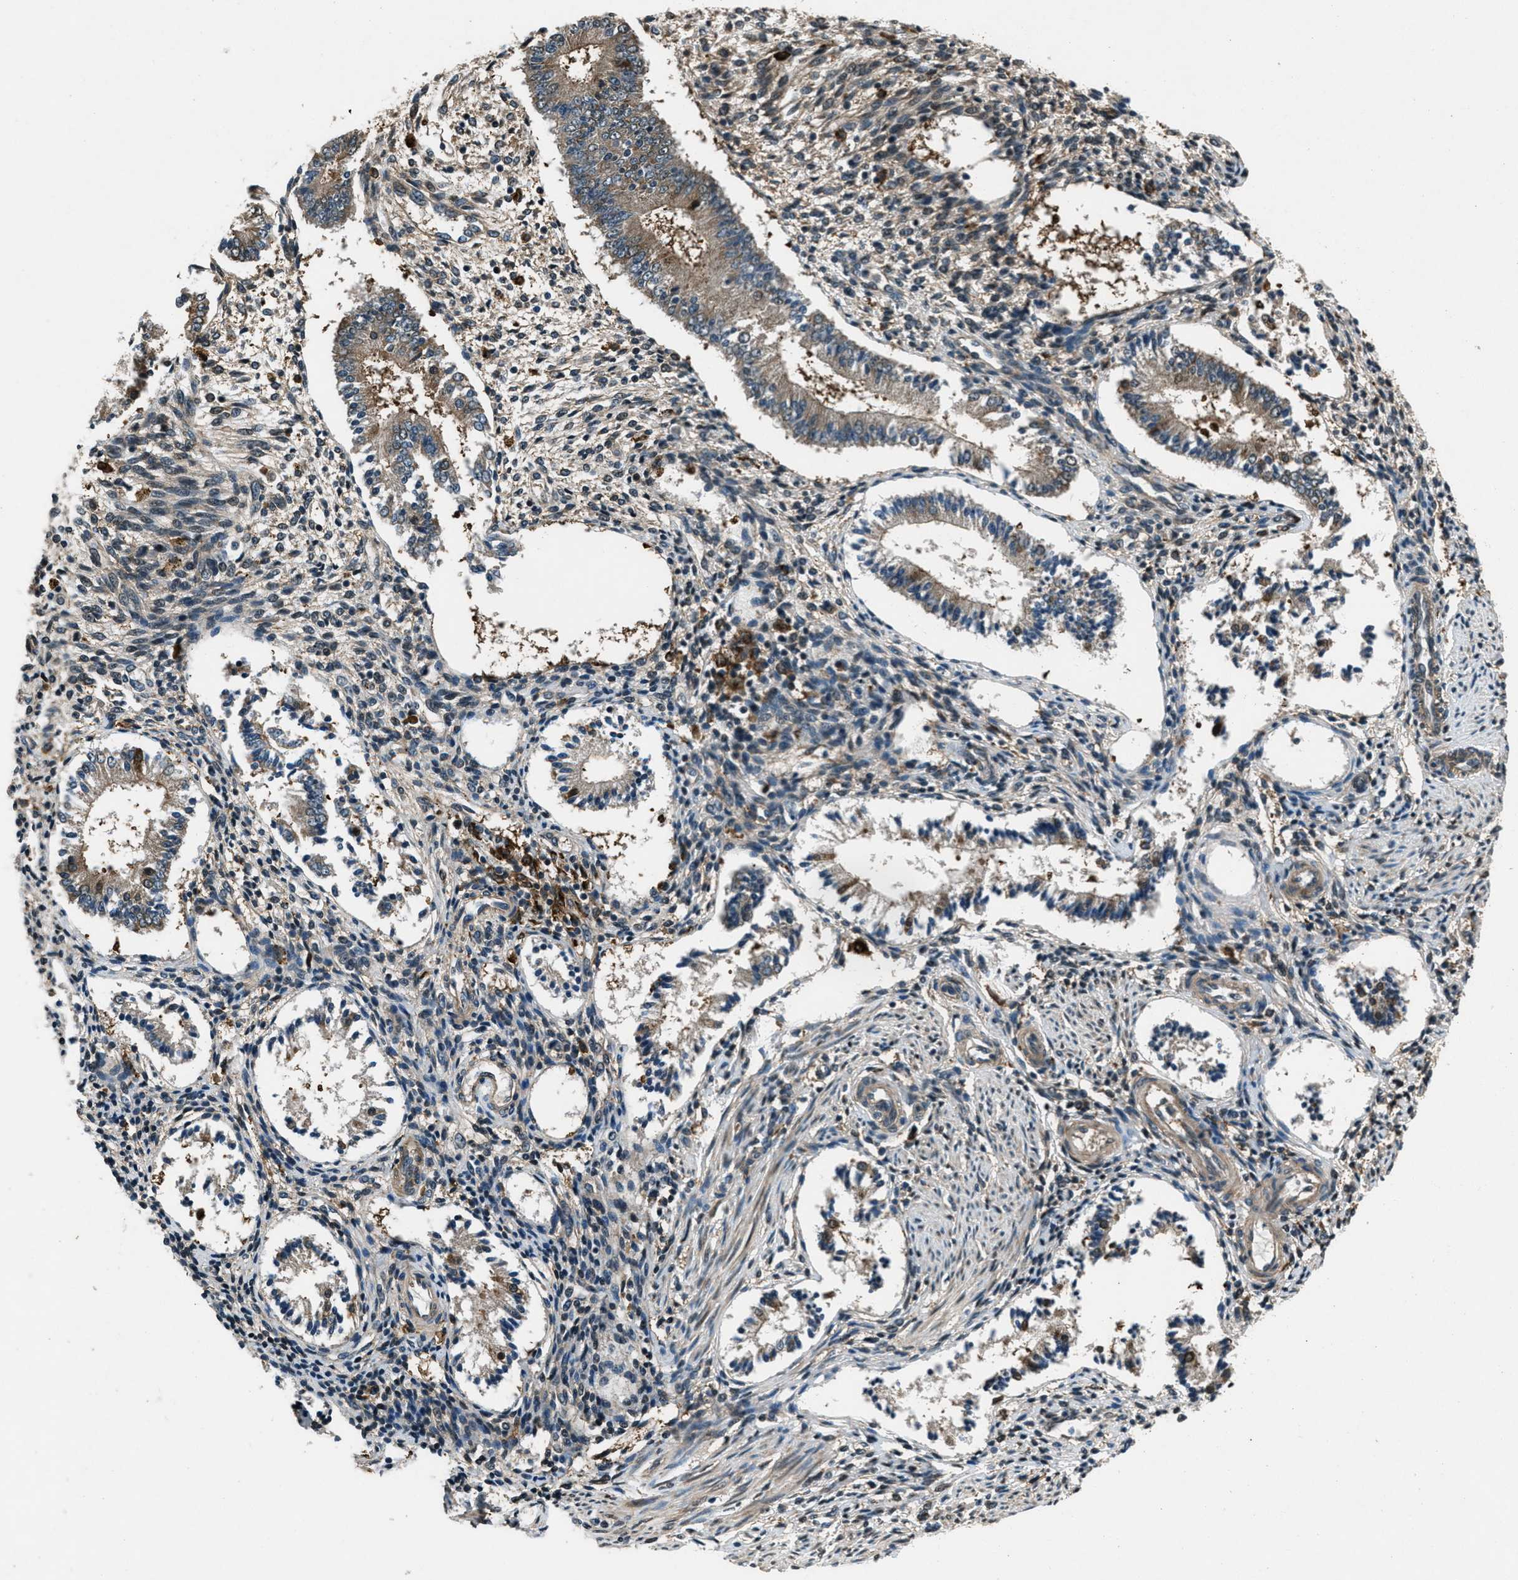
{"staining": {"intensity": "weak", "quantity": "25%-75%", "location": "cytoplasmic/membranous"}, "tissue": "endometrium", "cell_type": "Cells in endometrial stroma", "image_type": "normal", "snomed": [{"axis": "morphology", "description": "Normal tissue, NOS"}, {"axis": "topography", "description": "Endometrium"}], "caption": "Unremarkable endometrium displays weak cytoplasmic/membranous staining in approximately 25%-75% of cells in endometrial stroma, visualized by immunohistochemistry. (DAB = brown stain, brightfield microscopy at high magnification).", "gene": "EPSTI1", "patient": {"sex": "female", "age": 42}}